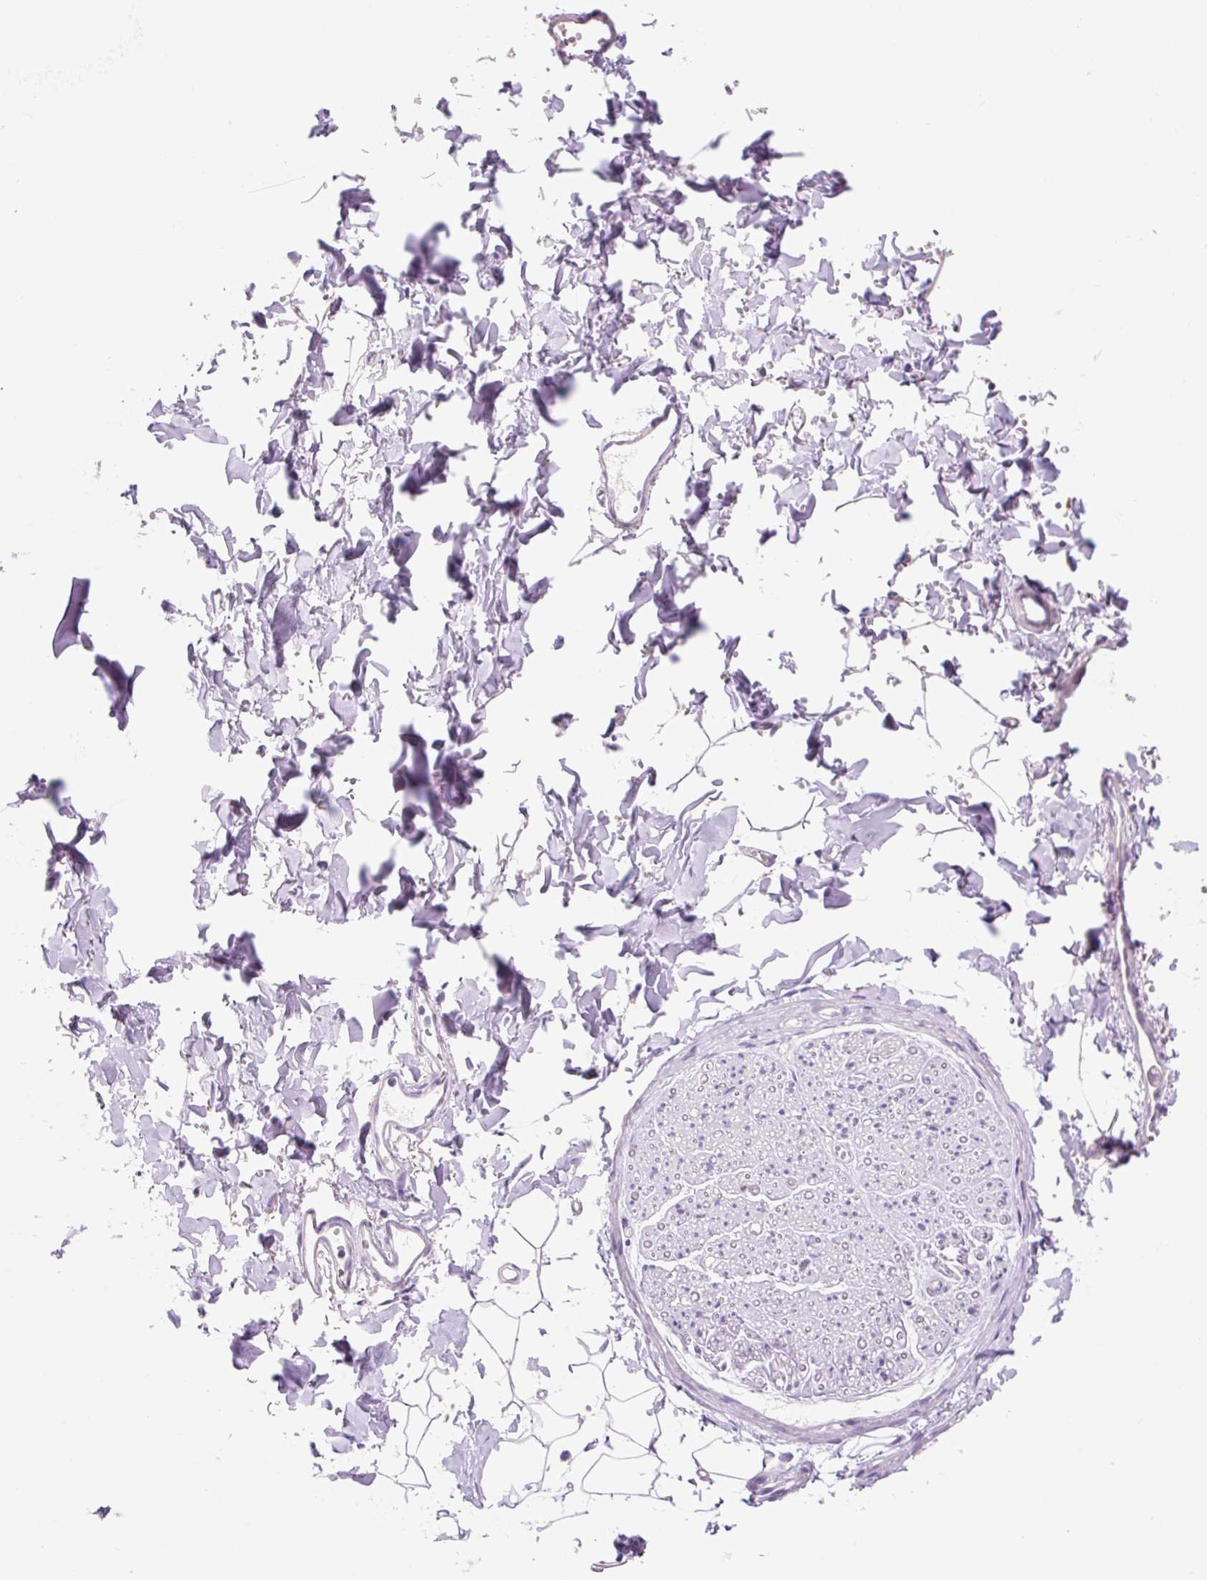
{"staining": {"intensity": "negative", "quantity": "none", "location": "none"}, "tissue": "adipose tissue", "cell_type": "Adipocytes", "image_type": "normal", "snomed": [{"axis": "morphology", "description": "Normal tissue, NOS"}, {"axis": "topography", "description": "Cartilage tissue"}, {"axis": "topography", "description": "Bronchus"}, {"axis": "topography", "description": "Peripheral nerve tissue"}], "caption": "Immunohistochemistry (IHC) micrograph of benign human adipose tissue stained for a protein (brown), which displays no positivity in adipocytes.", "gene": "CELF6", "patient": {"sex": "female", "age": 59}}